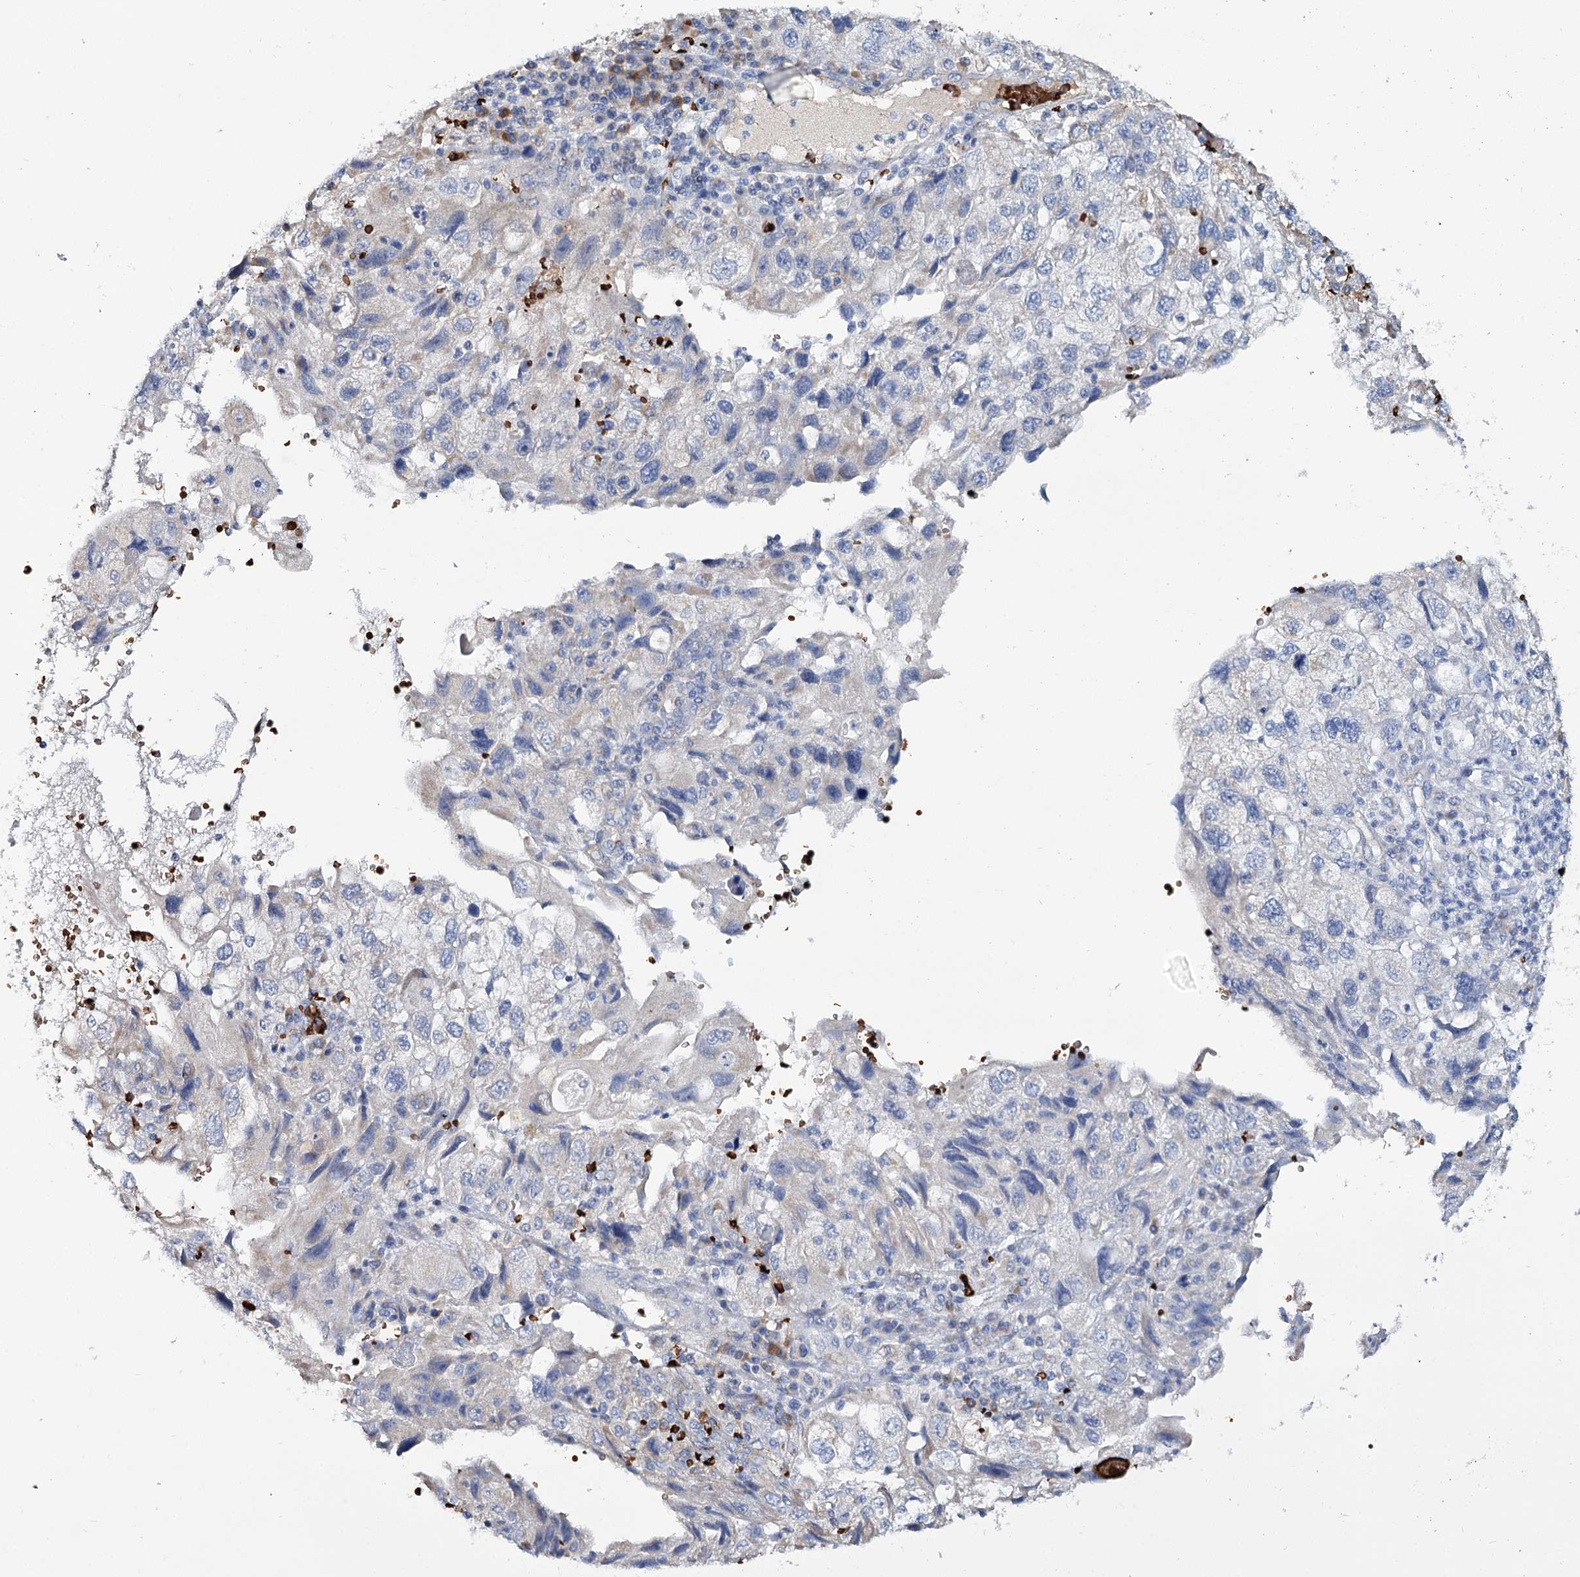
{"staining": {"intensity": "negative", "quantity": "none", "location": "none"}, "tissue": "endometrial cancer", "cell_type": "Tumor cells", "image_type": "cancer", "snomed": [{"axis": "morphology", "description": "Adenocarcinoma, NOS"}, {"axis": "topography", "description": "Endometrium"}], "caption": "Endometrial adenocarcinoma was stained to show a protein in brown. There is no significant expression in tumor cells.", "gene": "GBF1", "patient": {"sex": "female", "age": 49}}